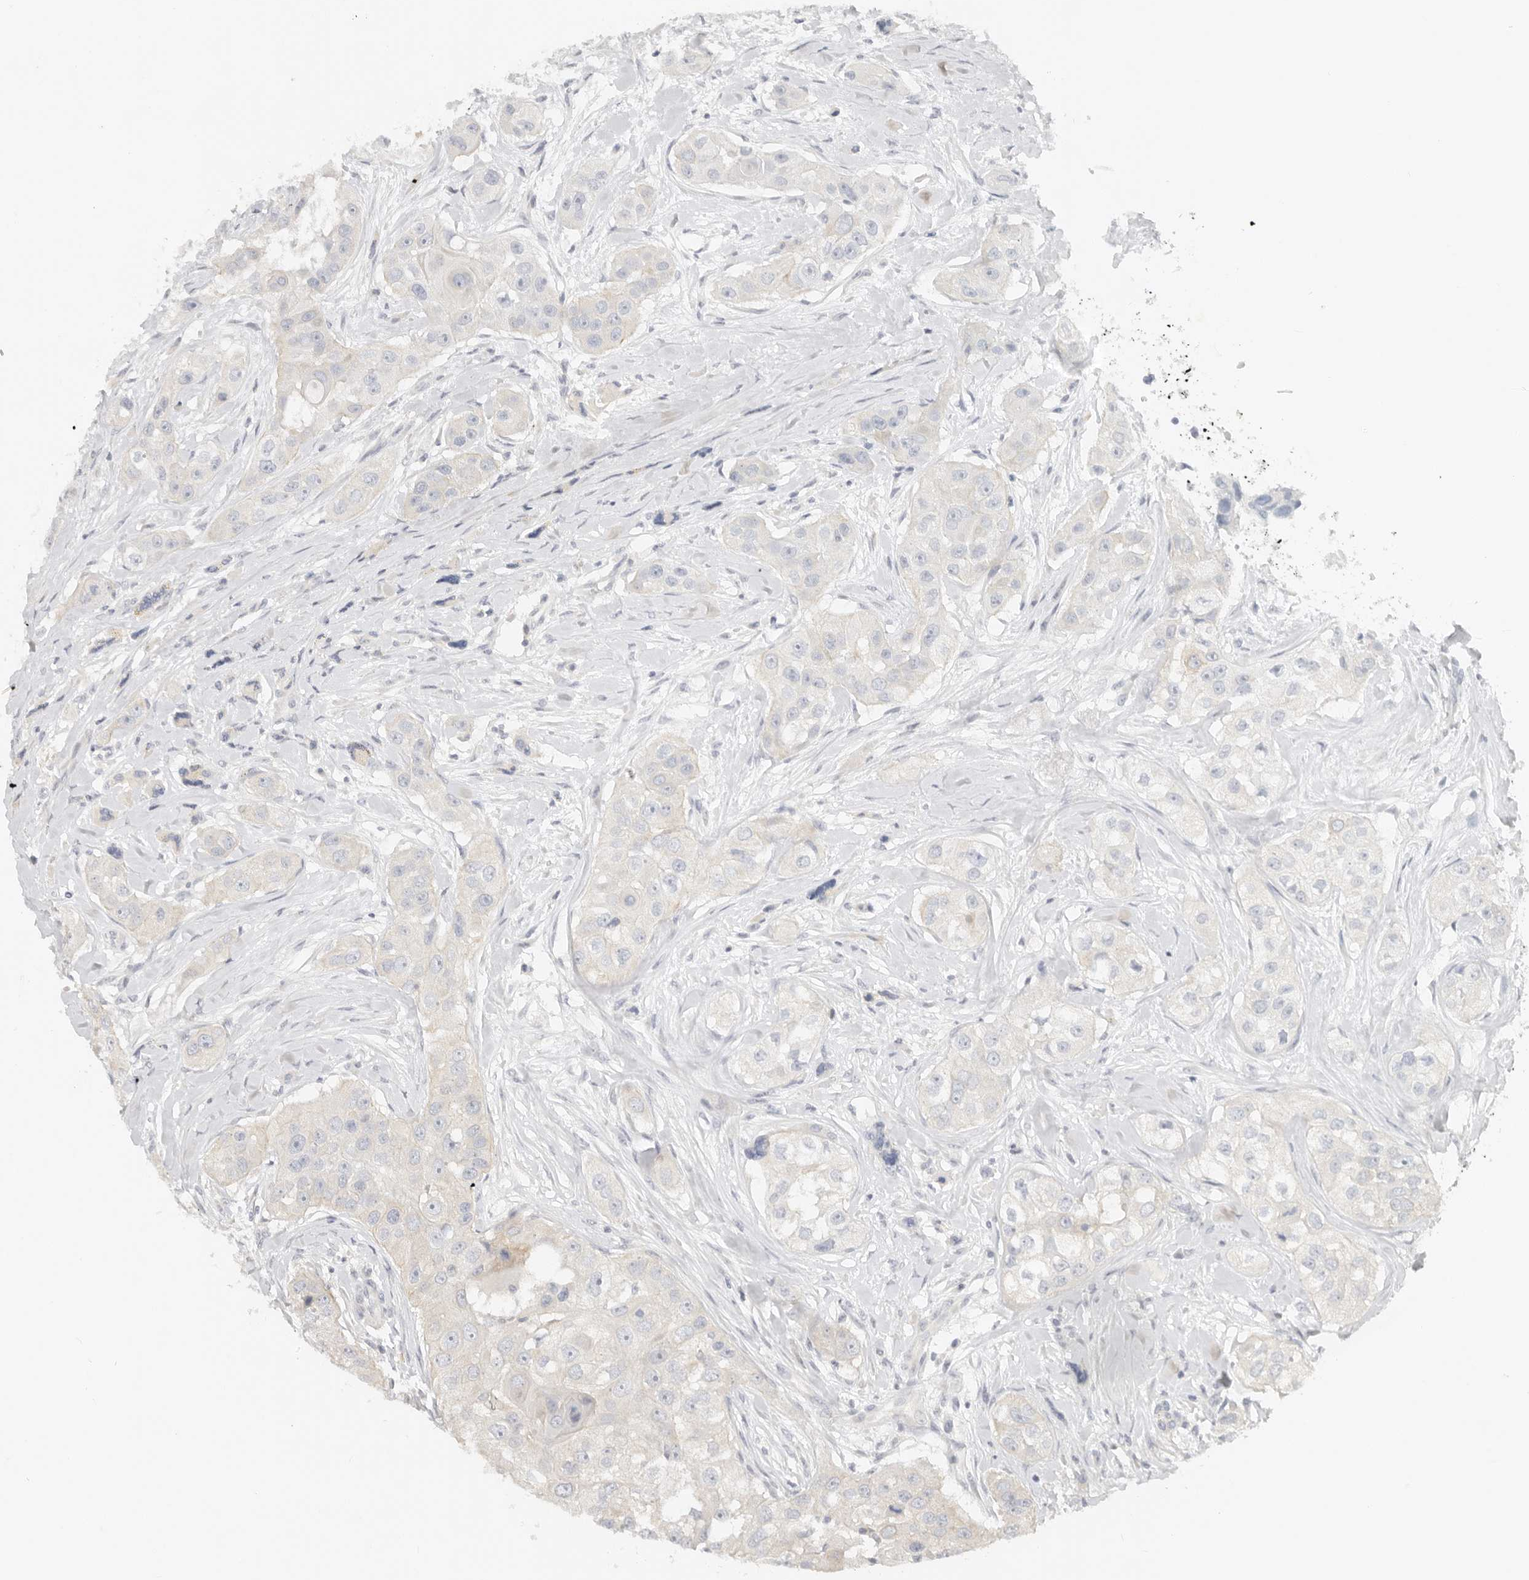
{"staining": {"intensity": "weak", "quantity": "<25%", "location": "cytoplasmic/membranous"}, "tissue": "head and neck cancer", "cell_type": "Tumor cells", "image_type": "cancer", "snomed": [{"axis": "morphology", "description": "Normal tissue, NOS"}, {"axis": "morphology", "description": "Squamous cell carcinoma, NOS"}, {"axis": "topography", "description": "Skeletal muscle"}, {"axis": "topography", "description": "Head-Neck"}], "caption": "This histopathology image is of head and neck cancer stained with IHC to label a protein in brown with the nuclei are counter-stained blue. There is no expression in tumor cells.", "gene": "HECTD3", "patient": {"sex": "male", "age": 51}}